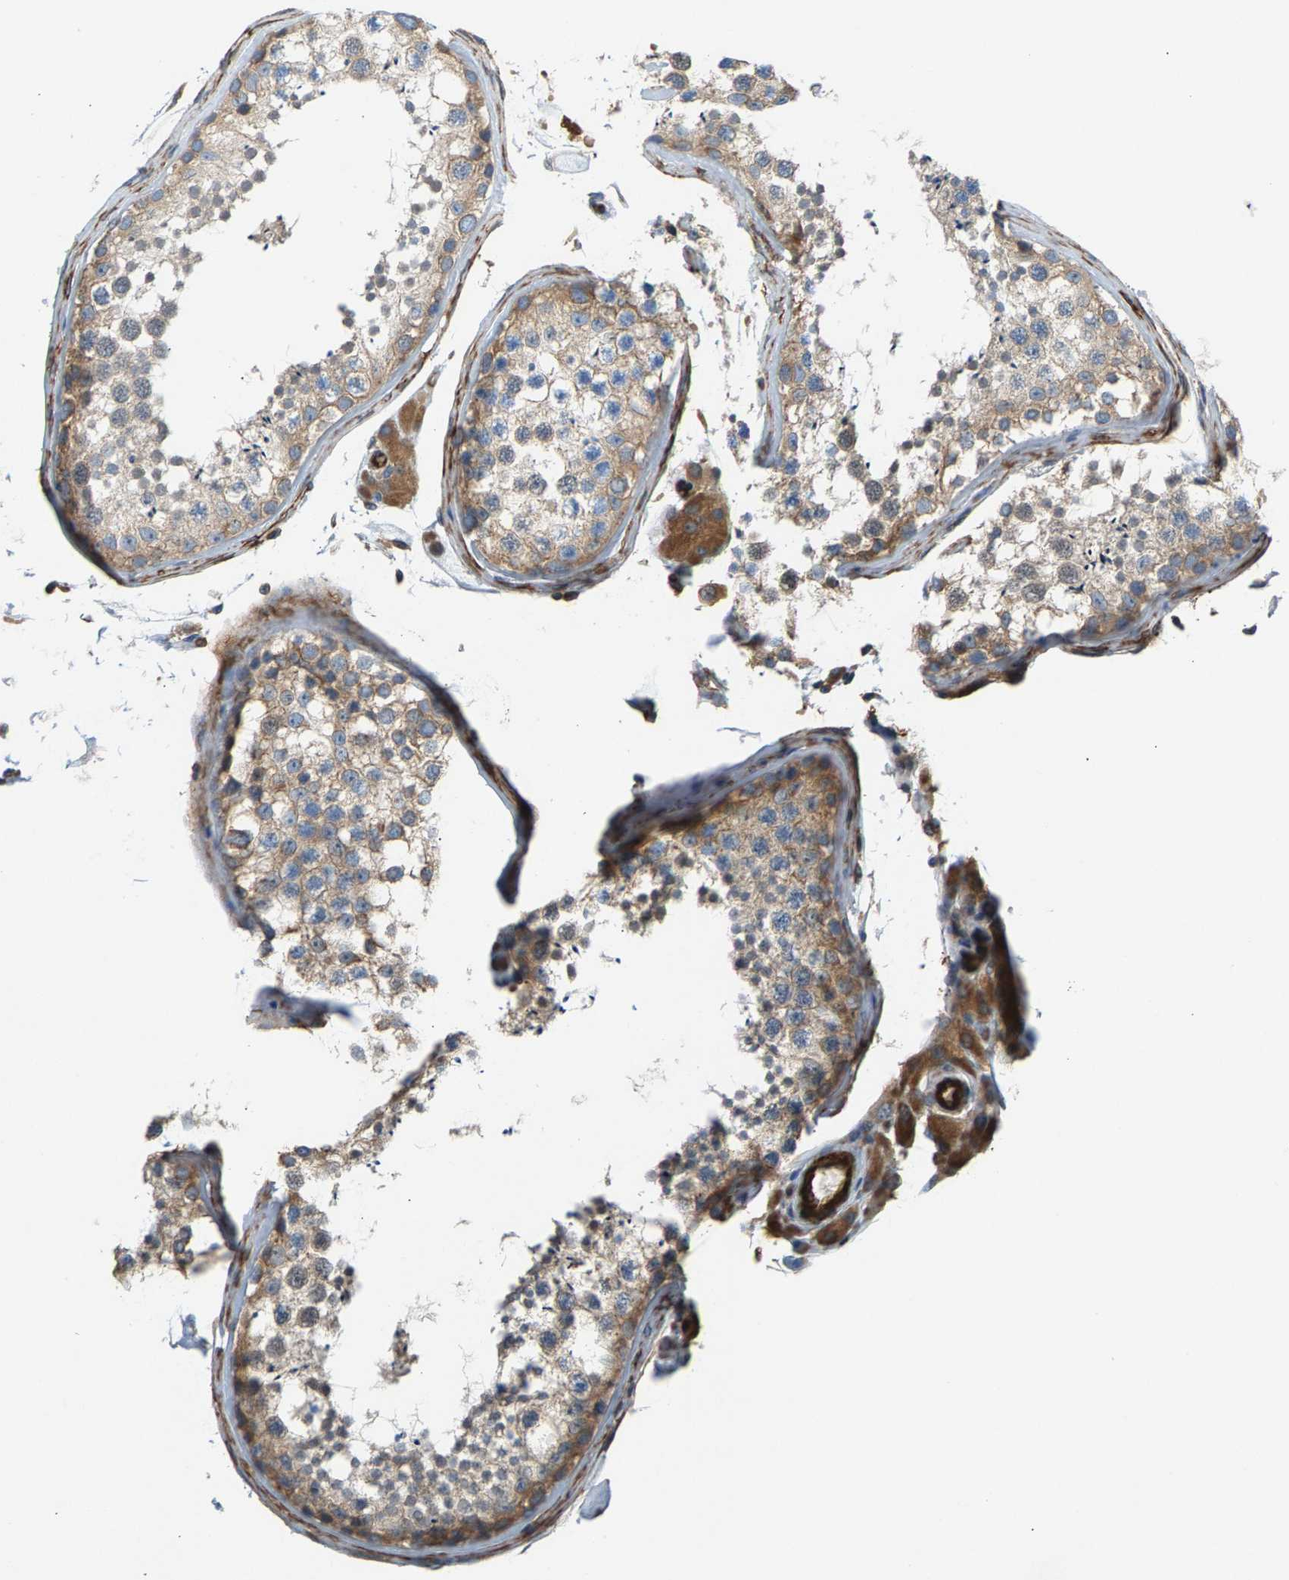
{"staining": {"intensity": "weak", "quantity": ">75%", "location": "cytoplasmic/membranous"}, "tissue": "testis", "cell_type": "Cells in seminiferous ducts", "image_type": "normal", "snomed": [{"axis": "morphology", "description": "Normal tissue, NOS"}, {"axis": "topography", "description": "Testis"}], "caption": "Immunohistochemical staining of benign testis displays weak cytoplasmic/membranous protein positivity in about >75% of cells in seminiferous ducts.", "gene": "PDCL", "patient": {"sex": "male", "age": 46}}